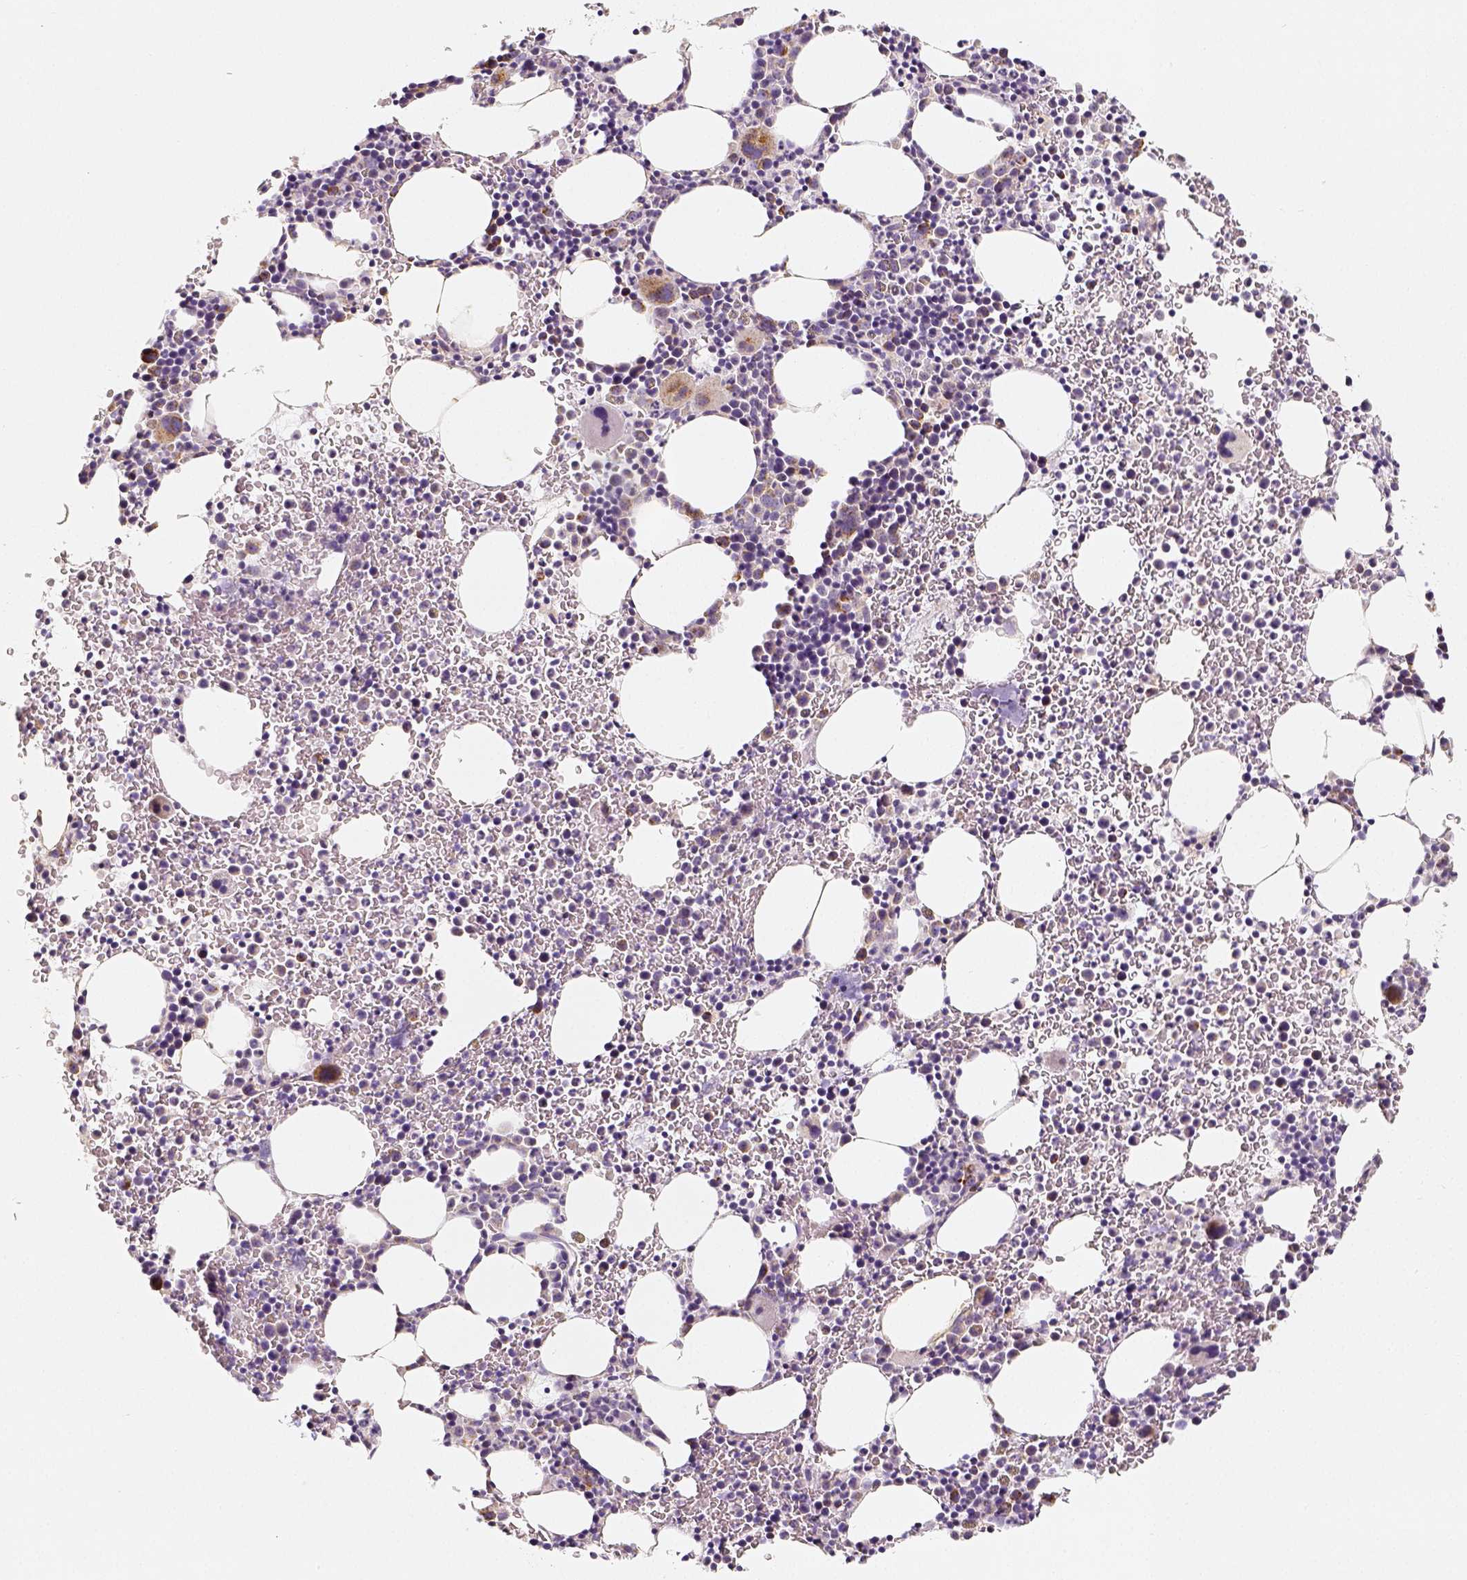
{"staining": {"intensity": "moderate", "quantity": "<25%", "location": "cytoplasmic/membranous"}, "tissue": "bone marrow", "cell_type": "Hematopoietic cells", "image_type": "normal", "snomed": [{"axis": "morphology", "description": "Normal tissue, NOS"}, {"axis": "topography", "description": "Bone marrow"}], "caption": "Human bone marrow stained with a brown dye displays moderate cytoplasmic/membranous positive positivity in about <25% of hematopoietic cells.", "gene": "PGAM5", "patient": {"sex": "male", "age": 58}}